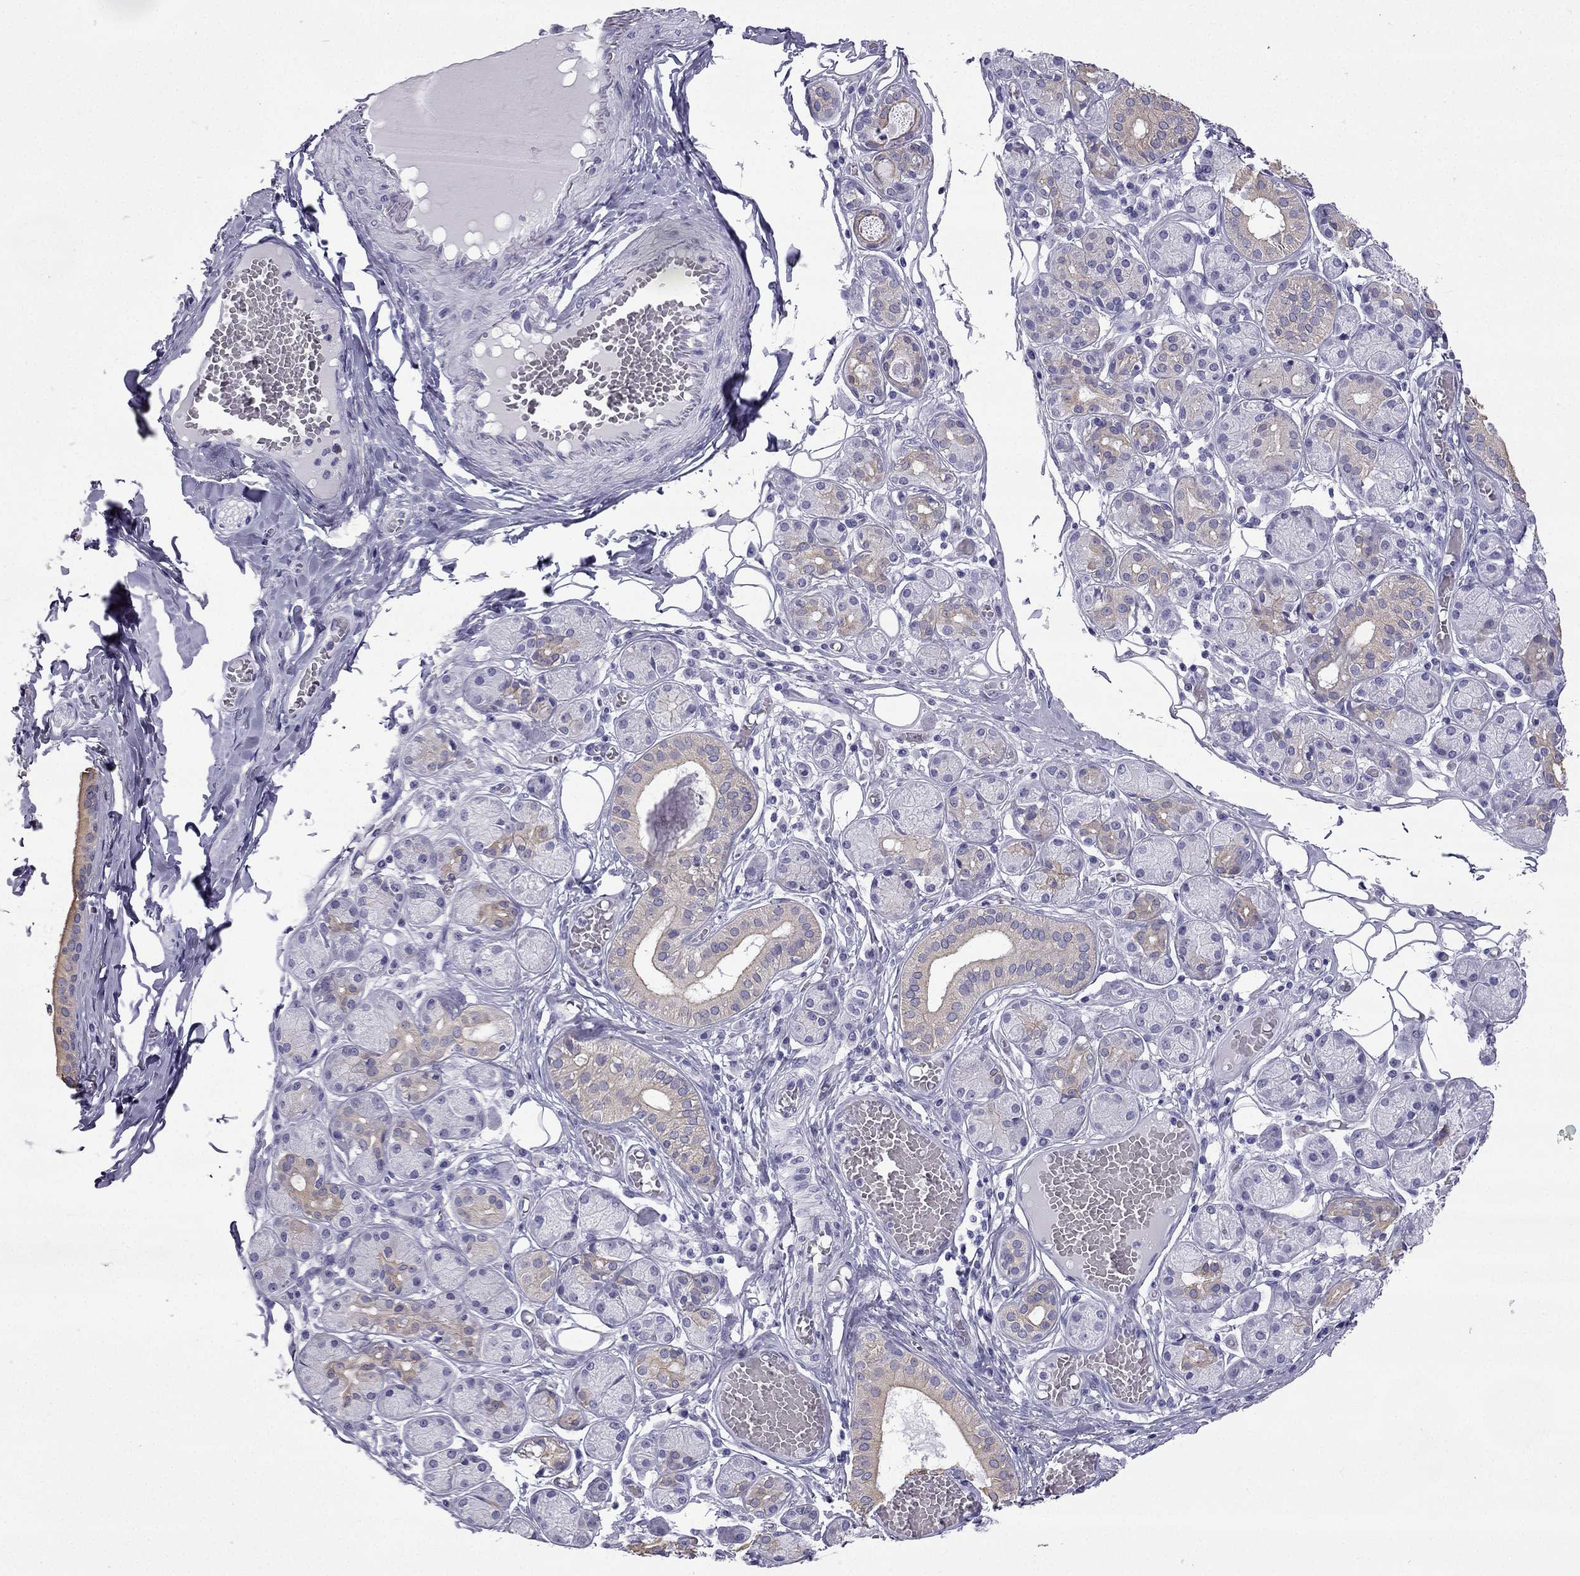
{"staining": {"intensity": "weak", "quantity": "<25%", "location": "cytoplasmic/membranous"}, "tissue": "salivary gland", "cell_type": "Glandular cells", "image_type": "normal", "snomed": [{"axis": "morphology", "description": "Normal tissue, NOS"}, {"axis": "topography", "description": "Salivary gland"}, {"axis": "topography", "description": "Peripheral nerve tissue"}], "caption": "Salivary gland stained for a protein using IHC displays no expression glandular cells.", "gene": "GJA8", "patient": {"sex": "male", "age": 71}}